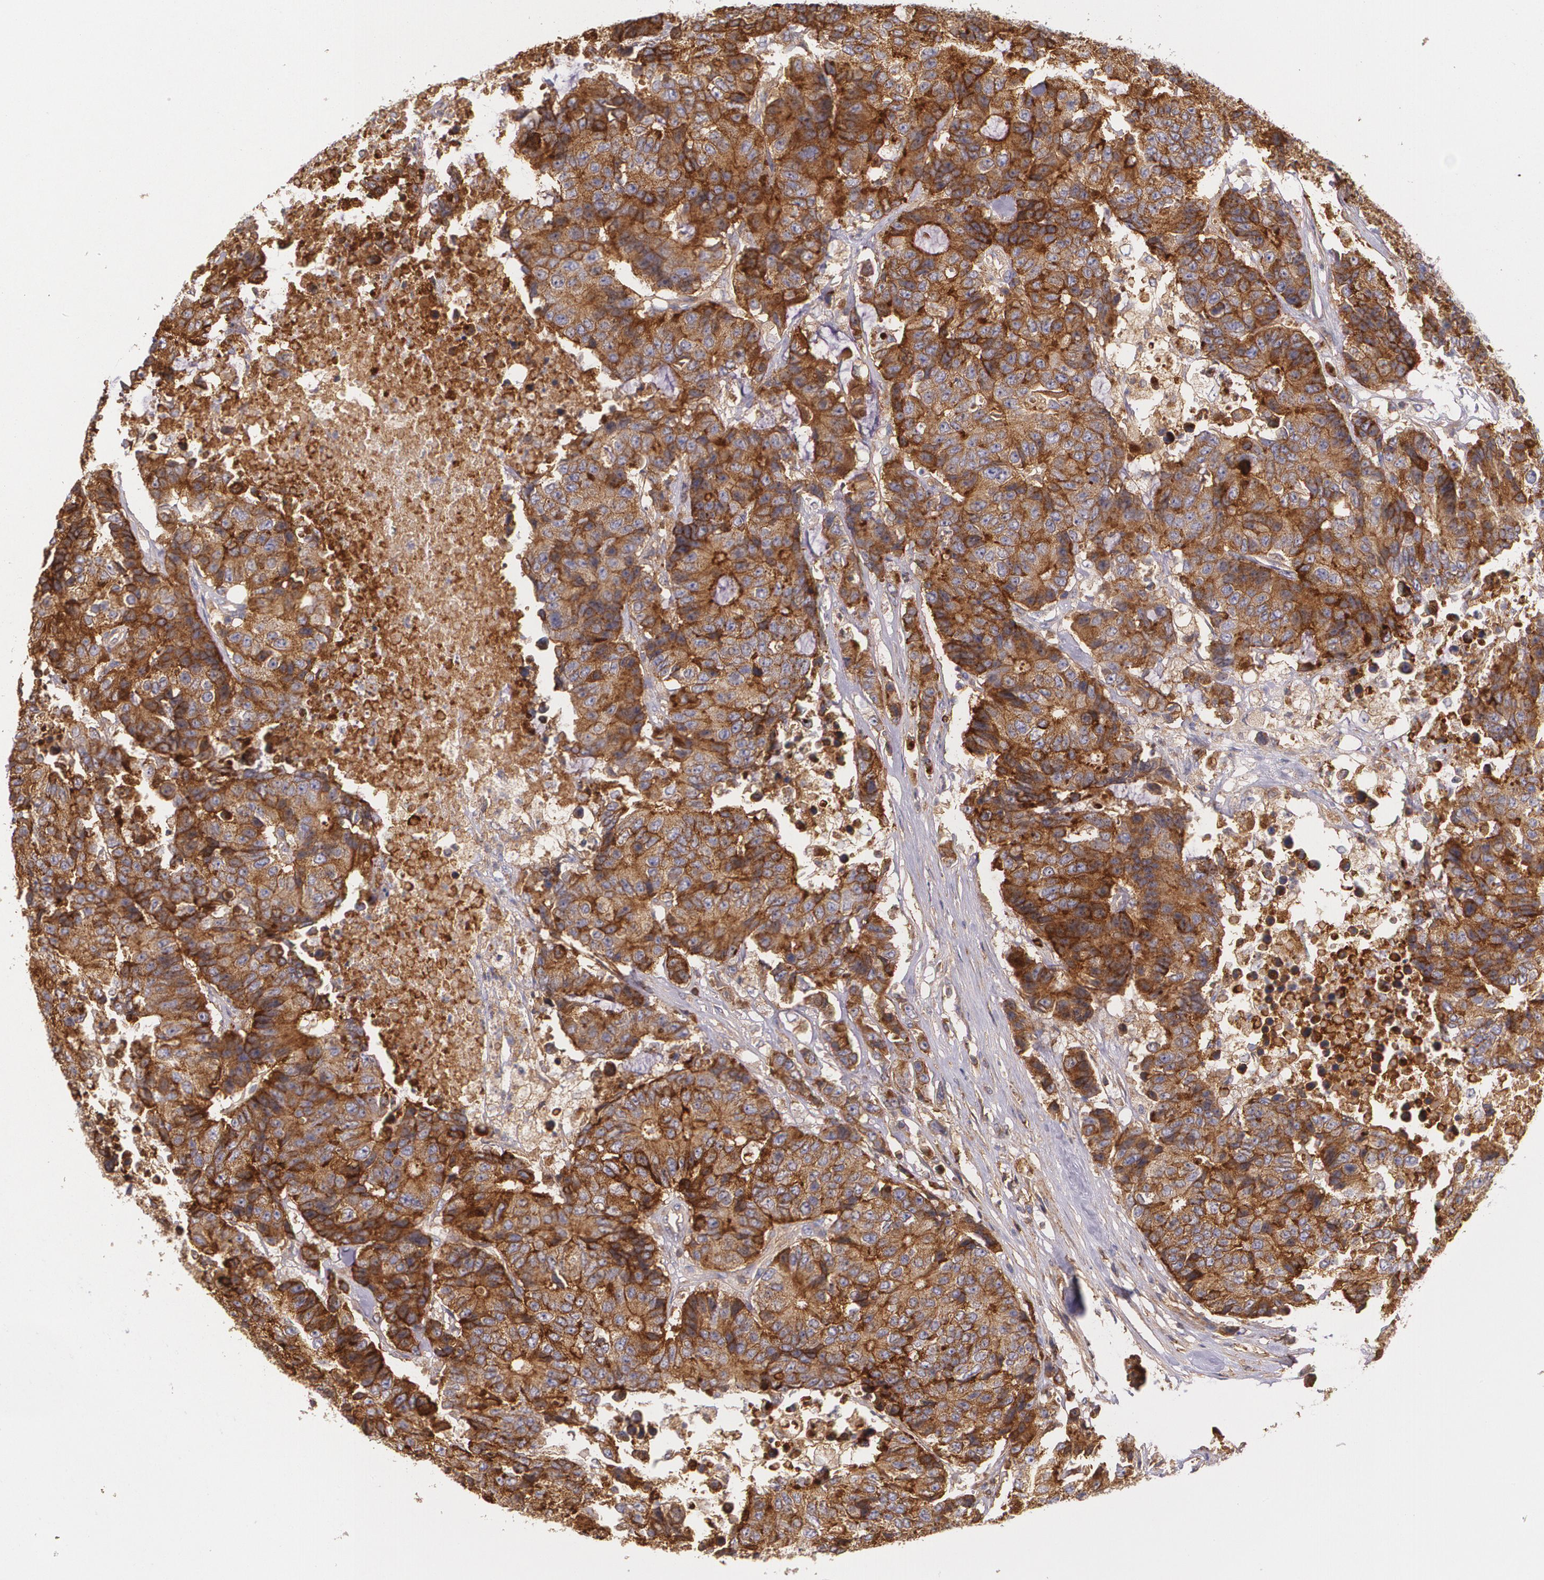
{"staining": {"intensity": "strong", "quantity": ">75%", "location": "cytoplasmic/membranous"}, "tissue": "colorectal cancer", "cell_type": "Tumor cells", "image_type": "cancer", "snomed": [{"axis": "morphology", "description": "Adenocarcinoma, NOS"}, {"axis": "topography", "description": "Colon"}], "caption": "The histopathology image reveals staining of adenocarcinoma (colorectal), revealing strong cytoplasmic/membranous protein positivity (brown color) within tumor cells.", "gene": "B2M", "patient": {"sex": "female", "age": 86}}